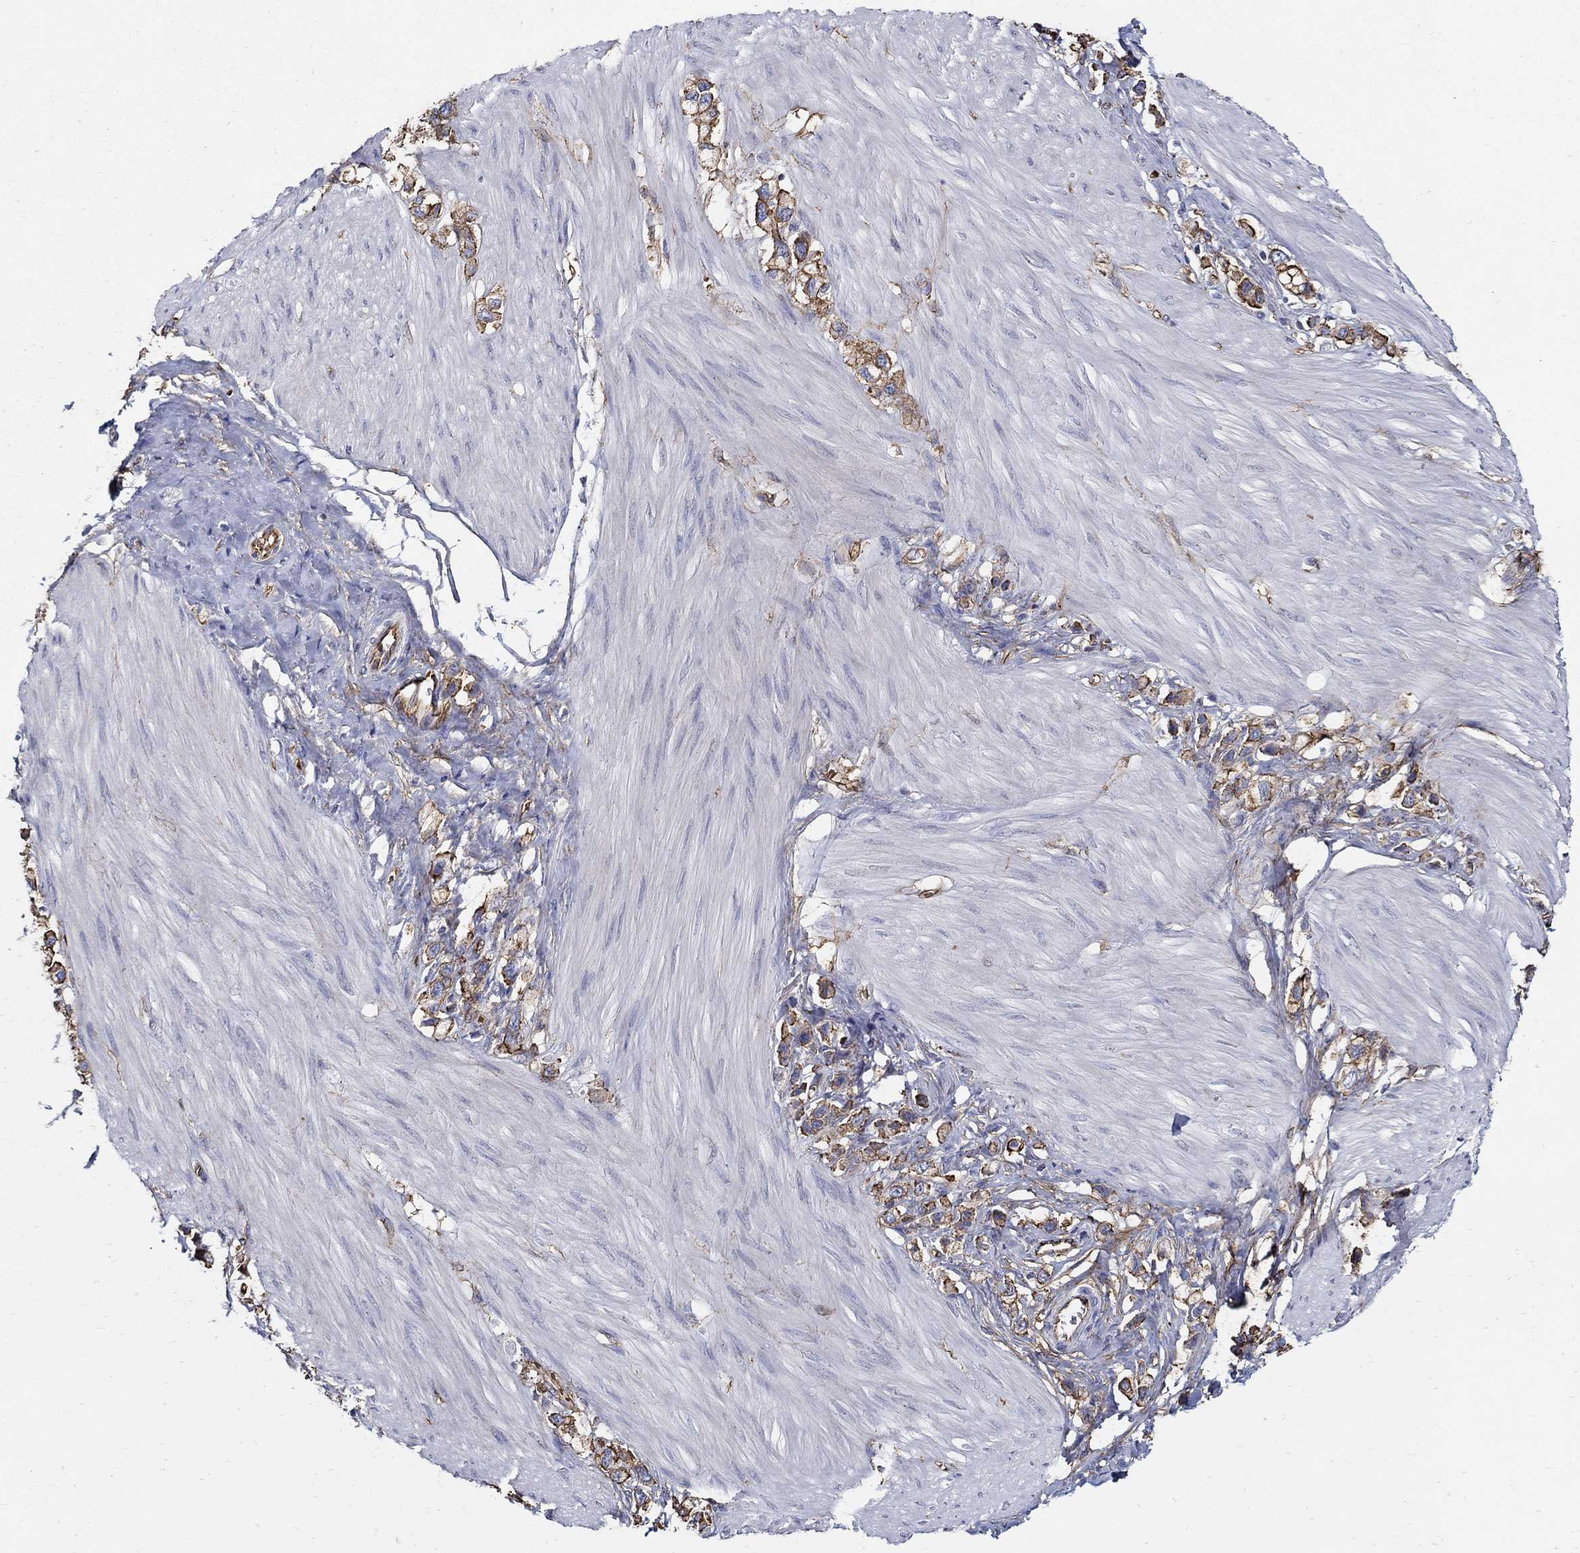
{"staining": {"intensity": "strong", "quantity": "25%-75%", "location": "cytoplasmic/membranous"}, "tissue": "stomach cancer", "cell_type": "Tumor cells", "image_type": "cancer", "snomed": [{"axis": "morphology", "description": "Normal tissue, NOS"}, {"axis": "morphology", "description": "Adenocarcinoma, NOS"}, {"axis": "morphology", "description": "Adenocarcinoma, High grade"}, {"axis": "topography", "description": "Stomach, upper"}, {"axis": "topography", "description": "Stomach"}], "caption": "Tumor cells display high levels of strong cytoplasmic/membranous expression in about 25%-75% of cells in human stomach cancer.", "gene": "APBB3", "patient": {"sex": "female", "age": 65}}